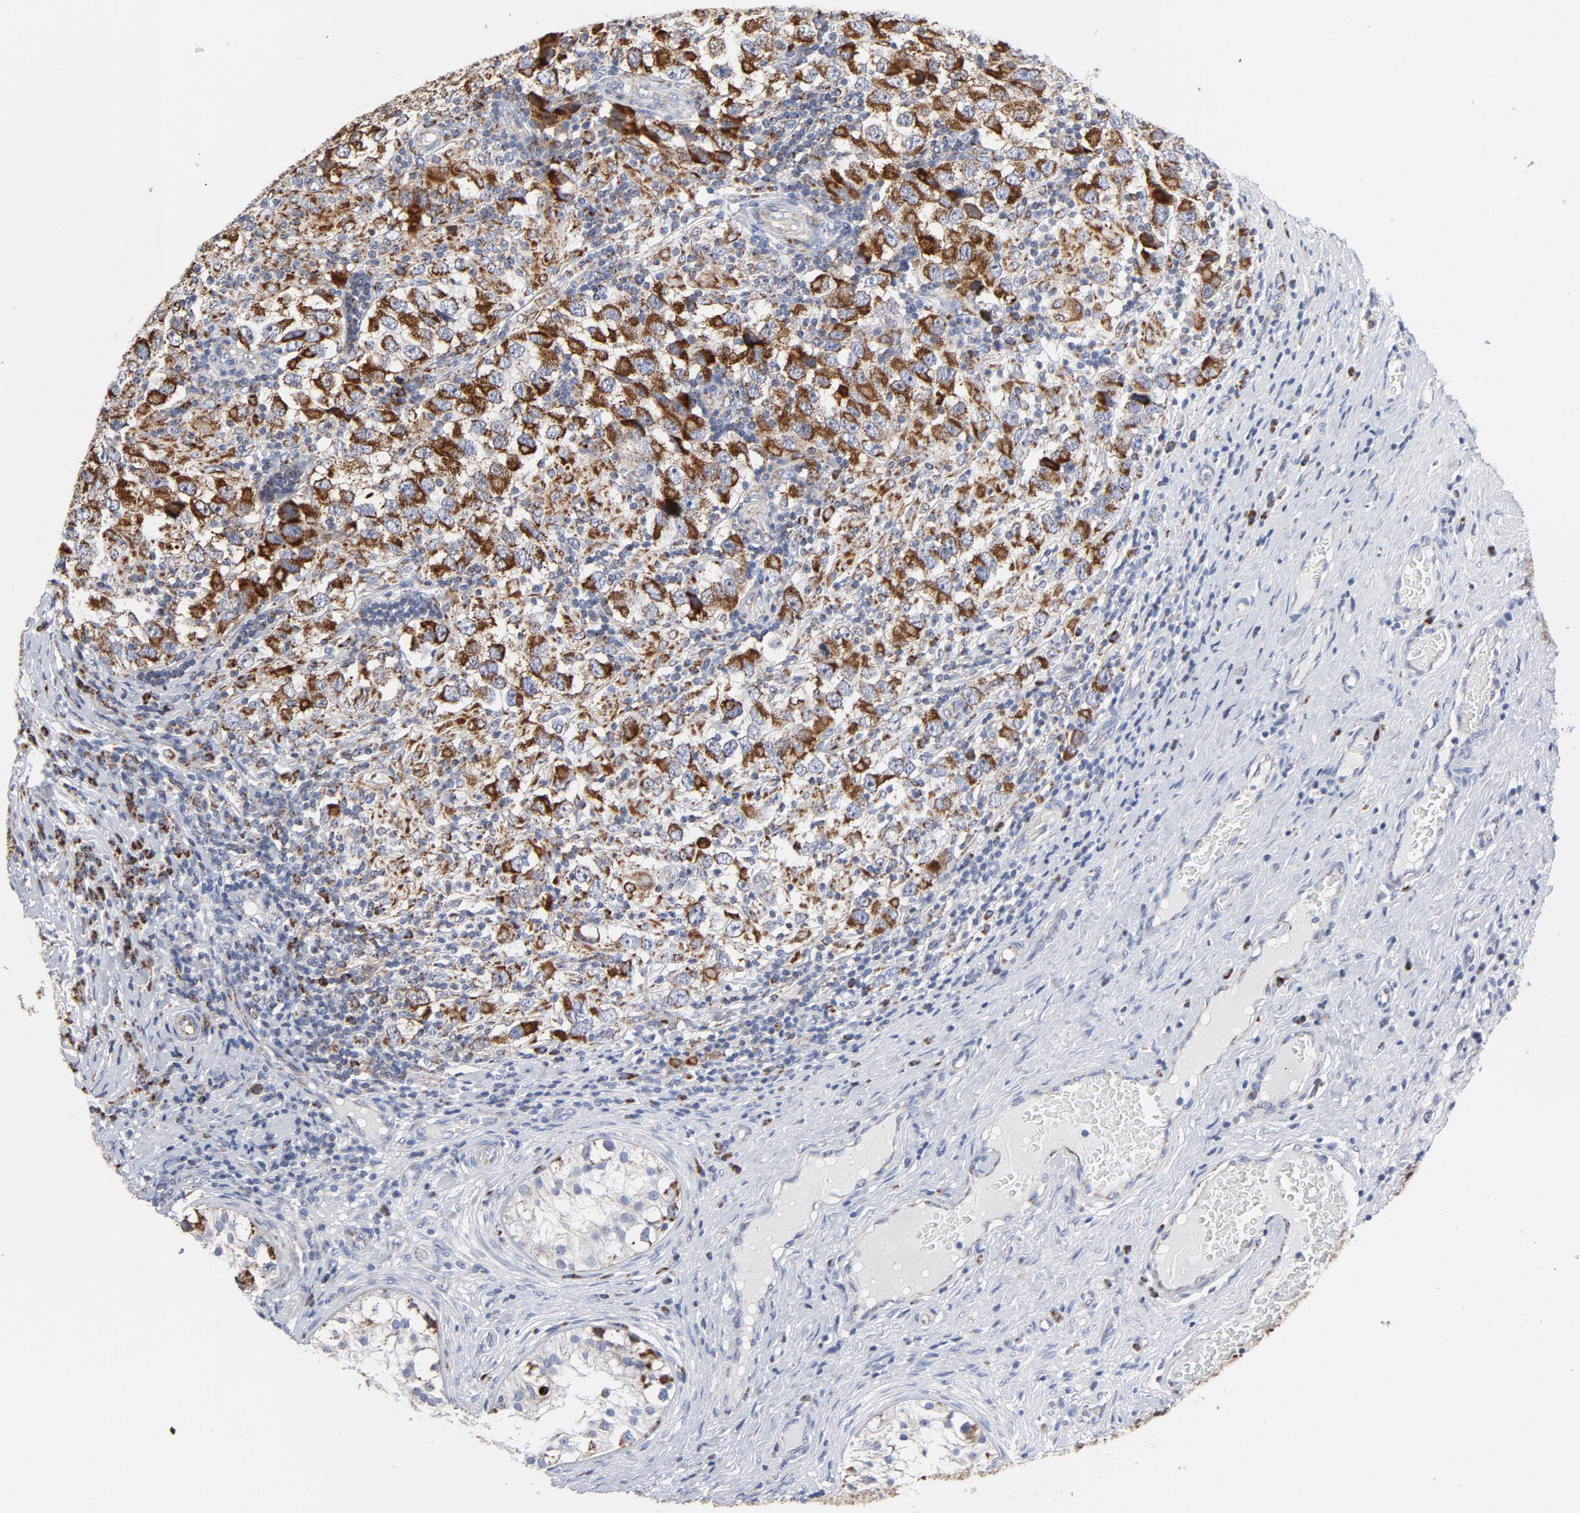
{"staining": {"intensity": "strong", "quantity": ">75%", "location": "cytoplasmic/membranous"}, "tissue": "testis cancer", "cell_type": "Tumor cells", "image_type": "cancer", "snomed": [{"axis": "morphology", "description": "Carcinoma, Embryonal, NOS"}, {"axis": "topography", "description": "Testis"}], "caption": "Tumor cells display high levels of strong cytoplasmic/membranous staining in about >75% of cells in human testis cancer (embryonal carcinoma).", "gene": "CYCS", "patient": {"sex": "male", "age": 21}}